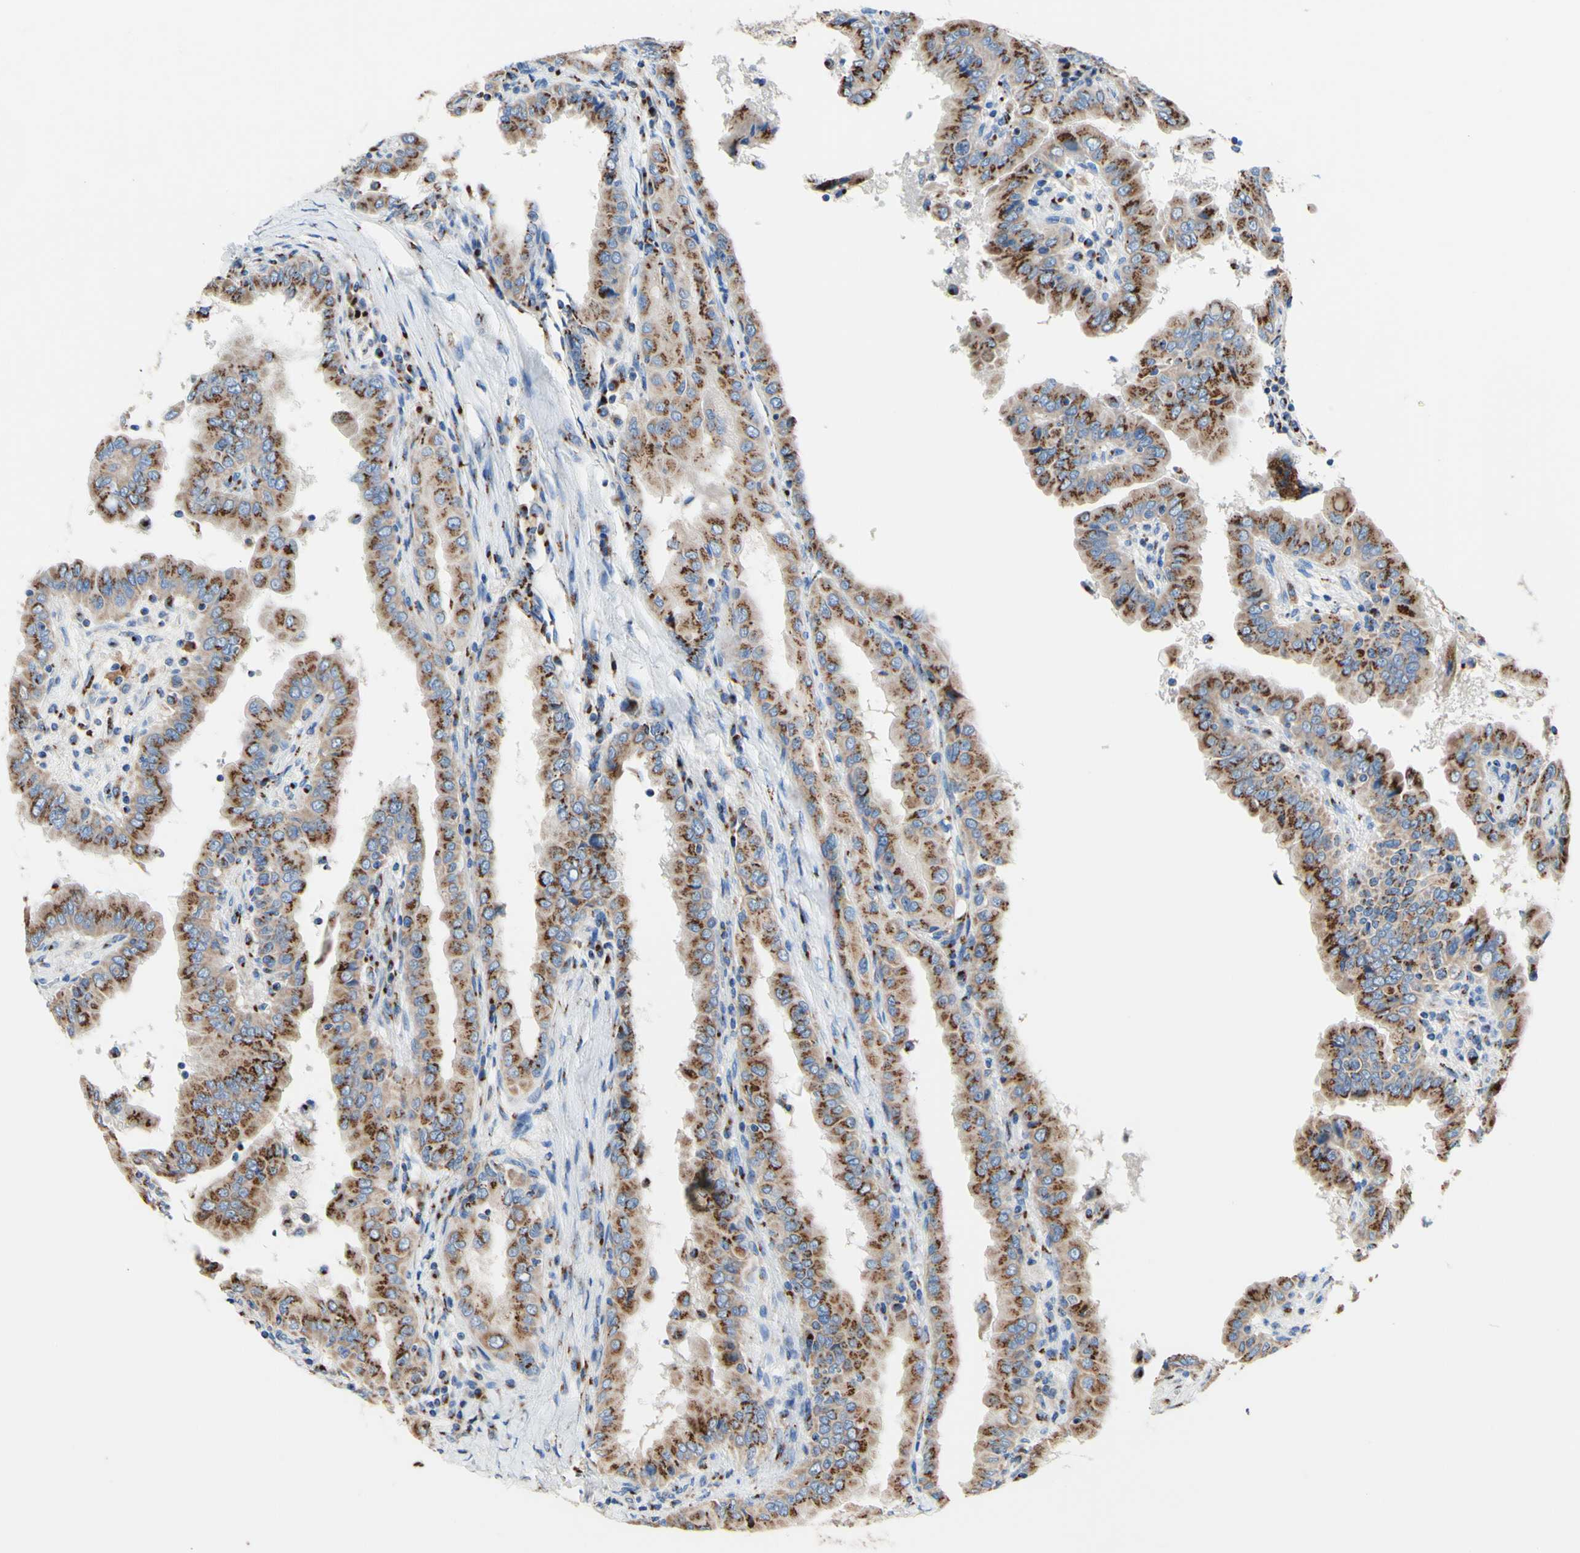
{"staining": {"intensity": "moderate", "quantity": ">75%", "location": "cytoplasmic/membranous"}, "tissue": "thyroid cancer", "cell_type": "Tumor cells", "image_type": "cancer", "snomed": [{"axis": "morphology", "description": "Papillary adenocarcinoma, NOS"}, {"axis": "topography", "description": "Thyroid gland"}], "caption": "This is an image of IHC staining of papillary adenocarcinoma (thyroid), which shows moderate expression in the cytoplasmic/membranous of tumor cells.", "gene": "GALNT2", "patient": {"sex": "male", "age": 33}}